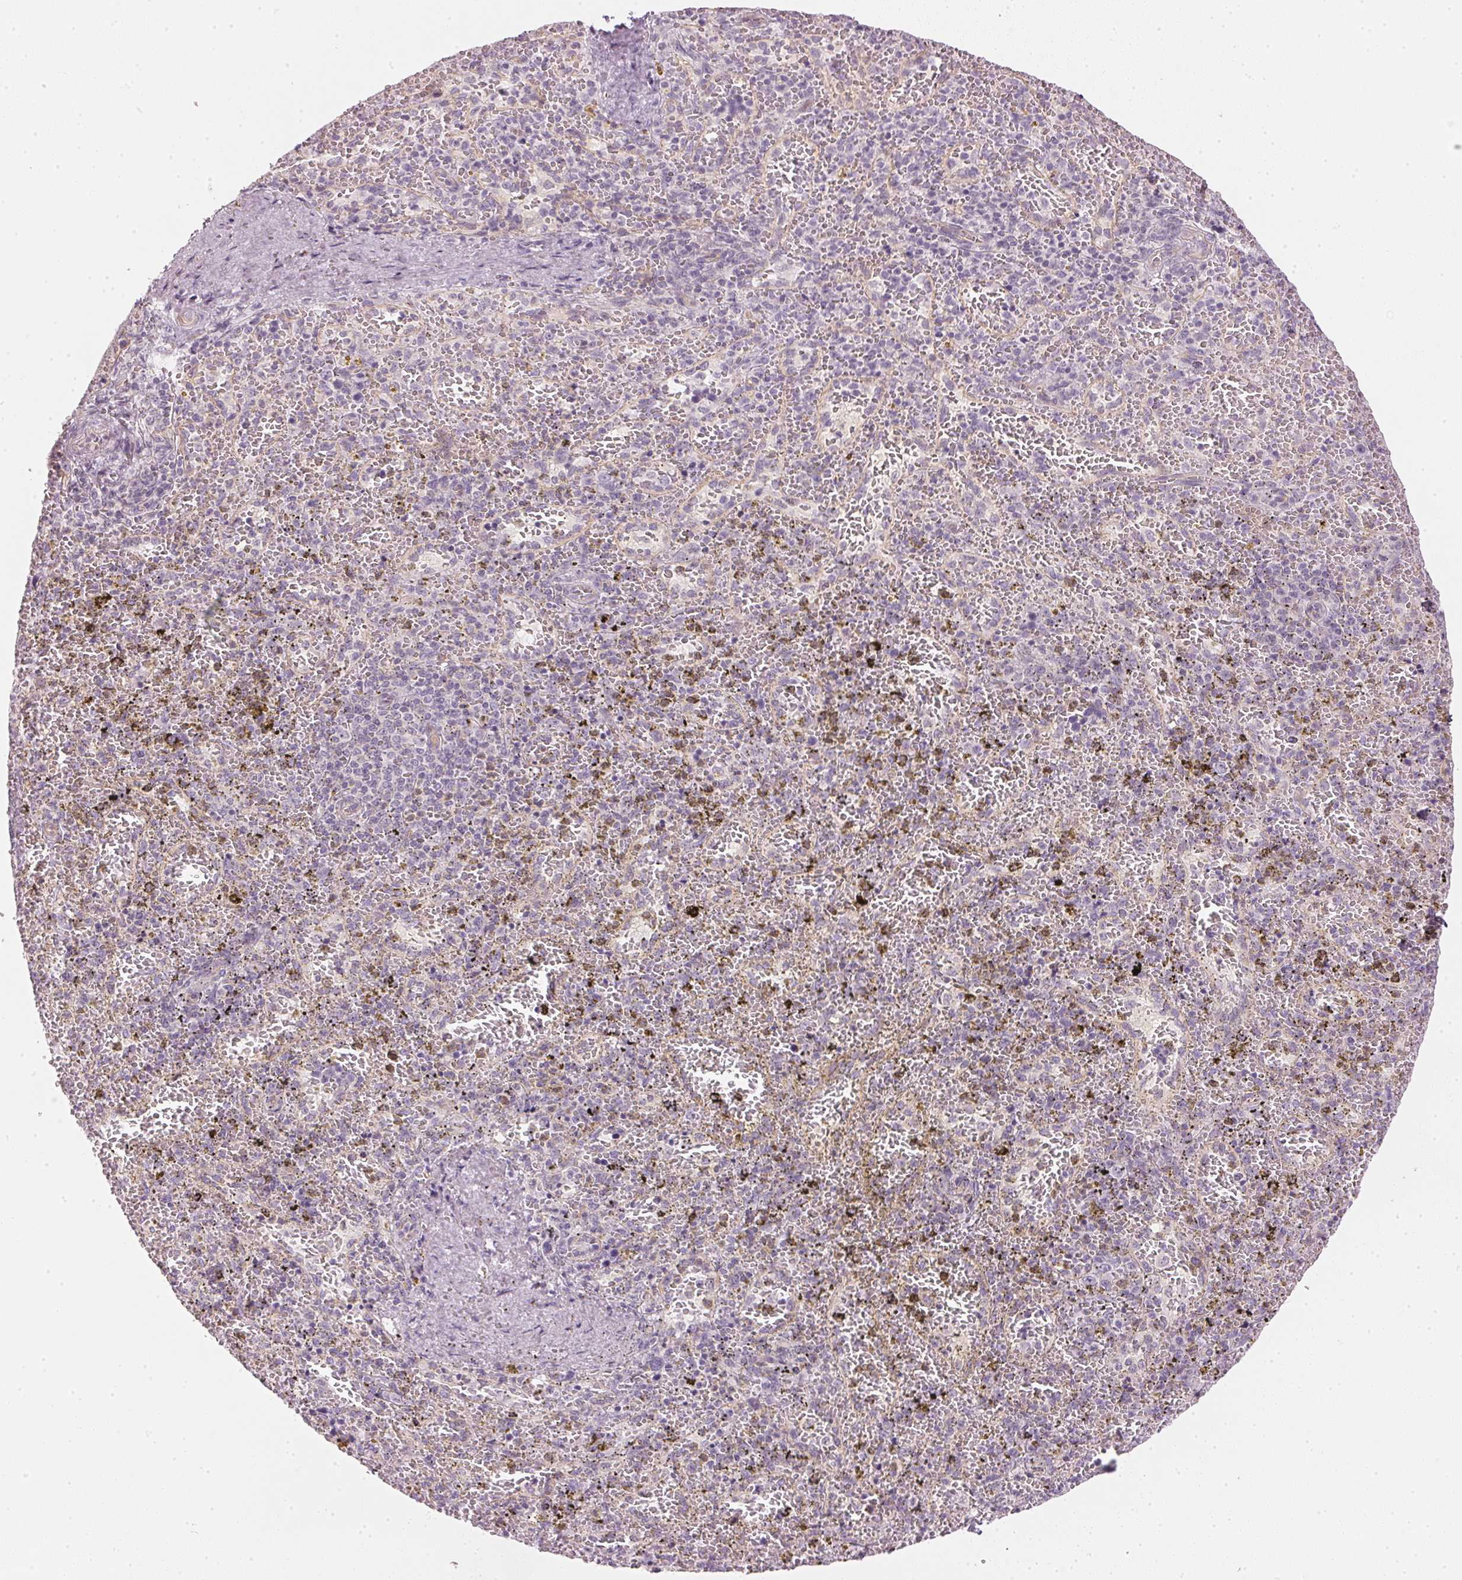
{"staining": {"intensity": "negative", "quantity": "none", "location": "none"}, "tissue": "spleen", "cell_type": "Cells in red pulp", "image_type": "normal", "snomed": [{"axis": "morphology", "description": "Normal tissue, NOS"}, {"axis": "topography", "description": "Spleen"}], "caption": "This is an IHC histopathology image of unremarkable human spleen. There is no positivity in cells in red pulp.", "gene": "APLP1", "patient": {"sex": "female", "age": 50}}